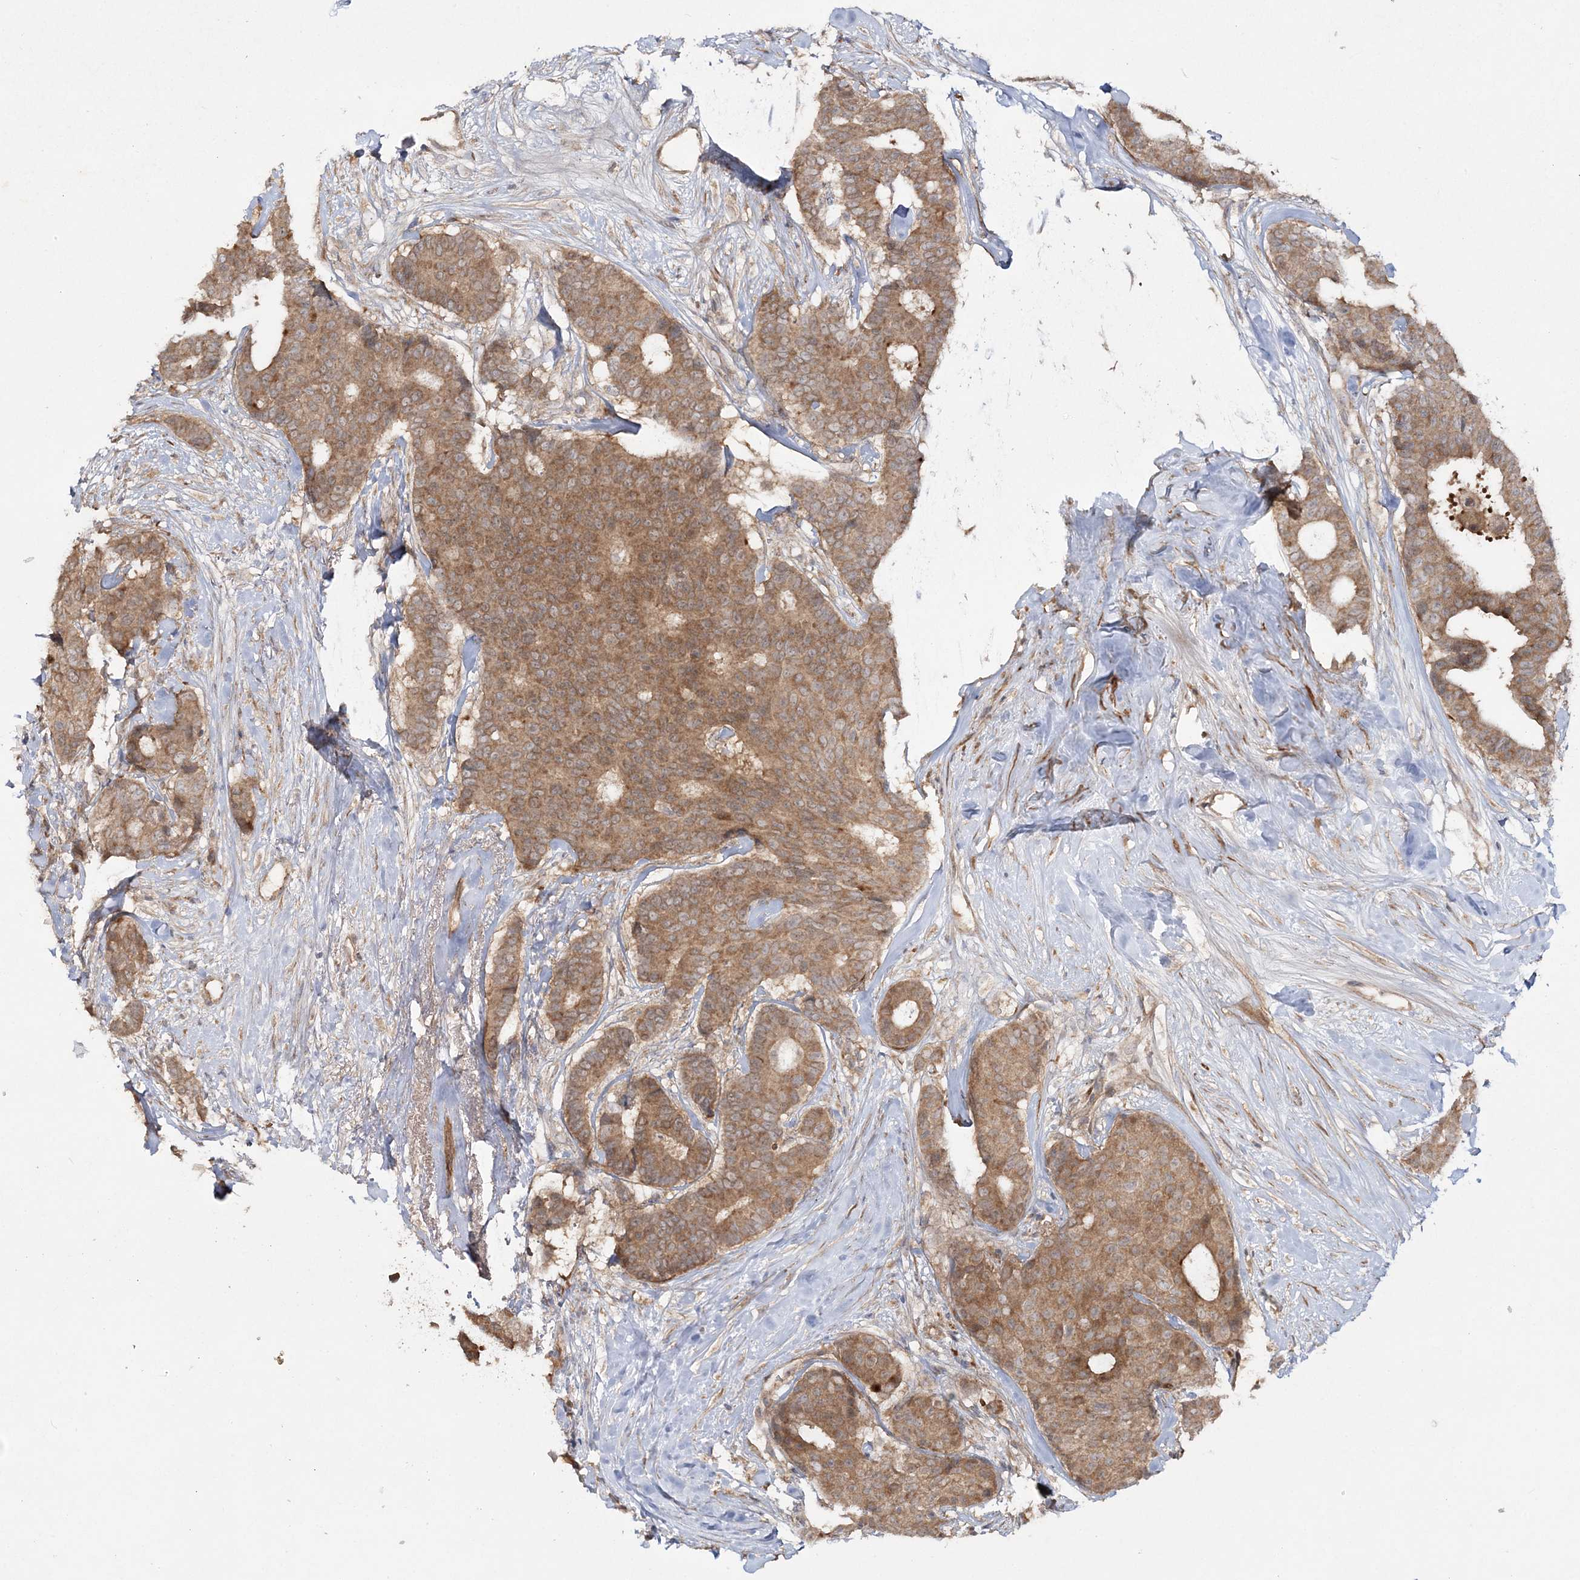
{"staining": {"intensity": "moderate", "quantity": ">75%", "location": "cytoplasmic/membranous"}, "tissue": "breast cancer", "cell_type": "Tumor cells", "image_type": "cancer", "snomed": [{"axis": "morphology", "description": "Duct carcinoma"}, {"axis": "topography", "description": "Breast"}], "caption": "A brown stain labels moderate cytoplasmic/membranous expression of a protein in human breast cancer (invasive ductal carcinoma) tumor cells.", "gene": "MOCS2", "patient": {"sex": "female", "age": 75}}